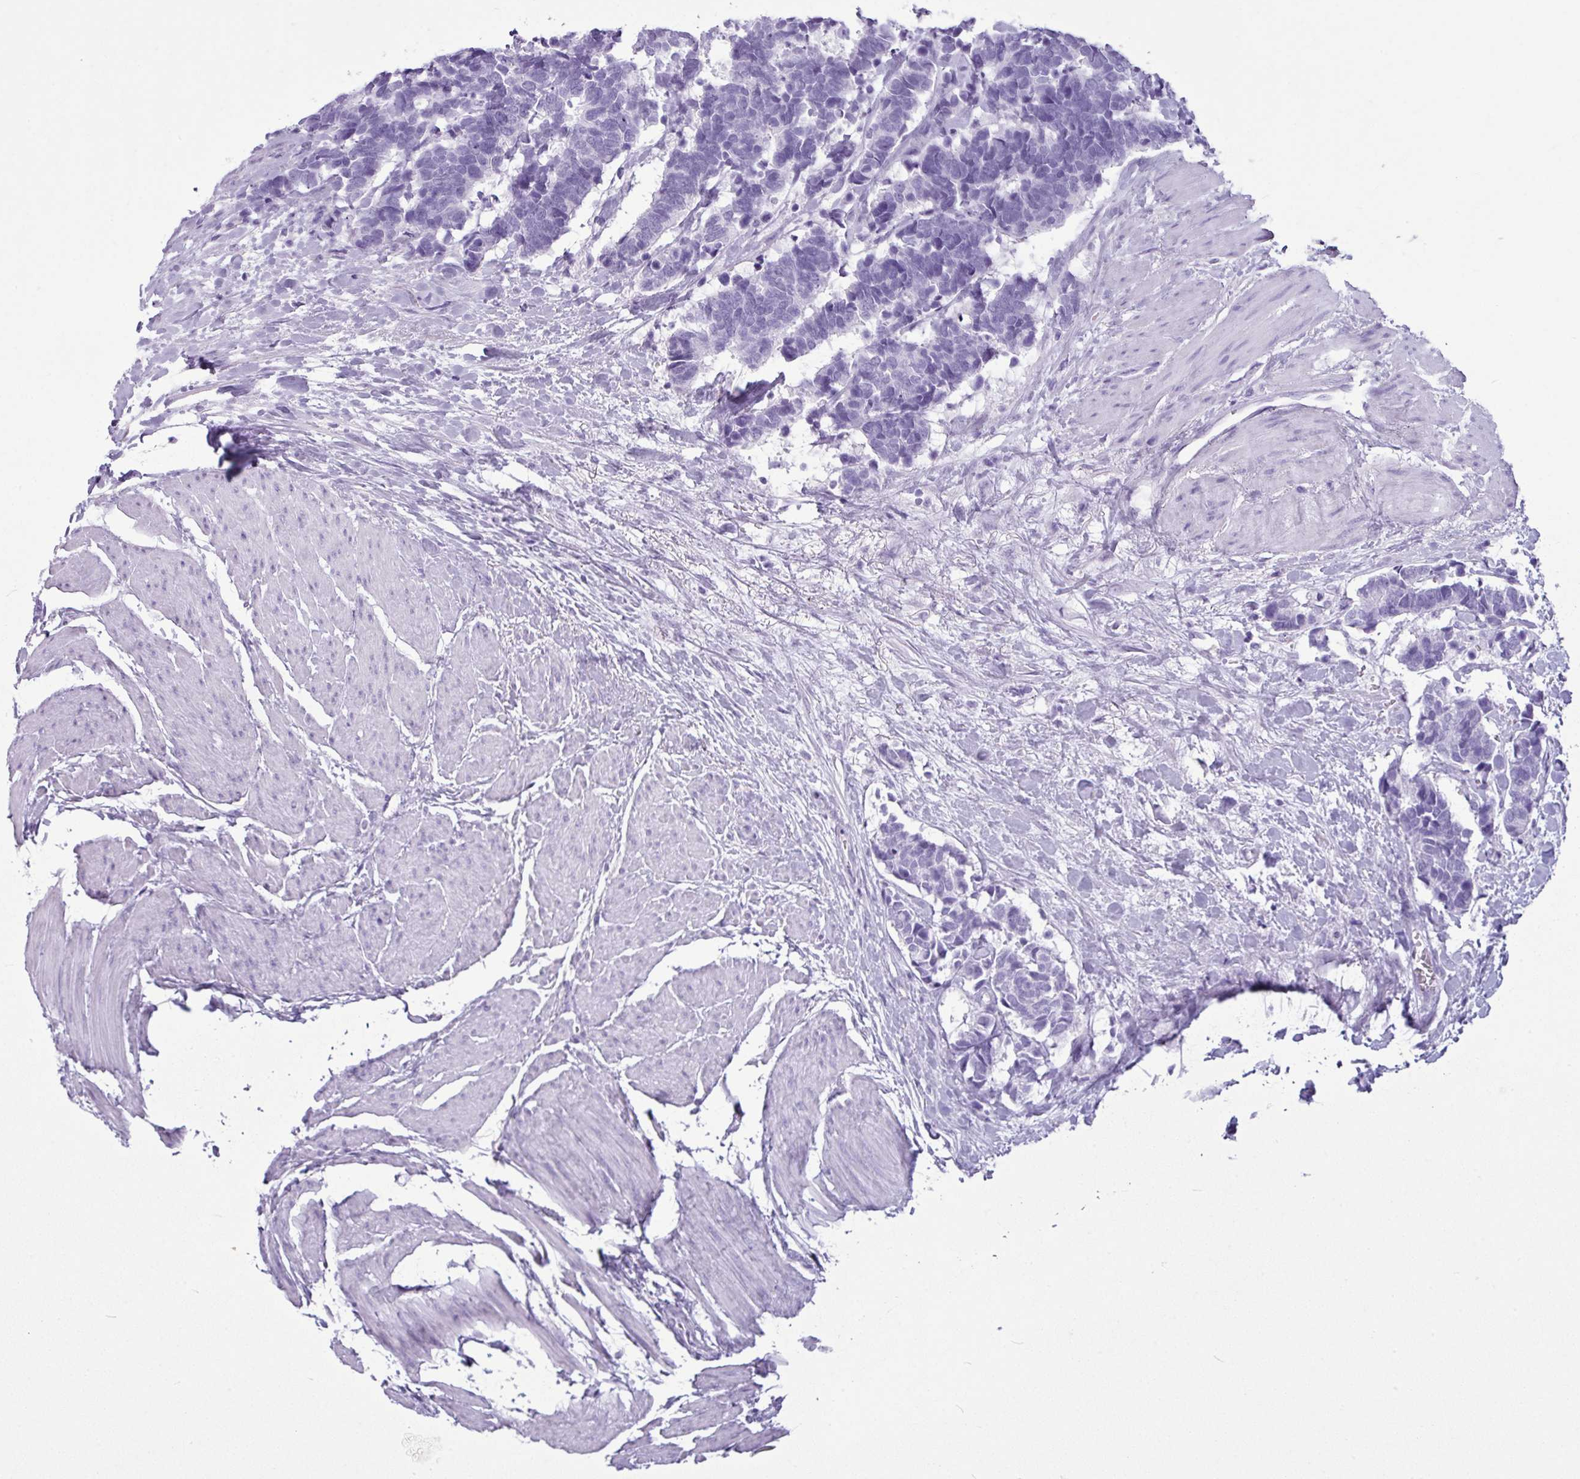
{"staining": {"intensity": "negative", "quantity": "none", "location": "none"}, "tissue": "carcinoid", "cell_type": "Tumor cells", "image_type": "cancer", "snomed": [{"axis": "morphology", "description": "Carcinoma, NOS"}, {"axis": "morphology", "description": "Carcinoid, malignant, NOS"}, {"axis": "topography", "description": "Urinary bladder"}], "caption": "This micrograph is of carcinoid stained with immunohistochemistry to label a protein in brown with the nuclei are counter-stained blue. There is no staining in tumor cells.", "gene": "AMY1B", "patient": {"sex": "male", "age": 57}}